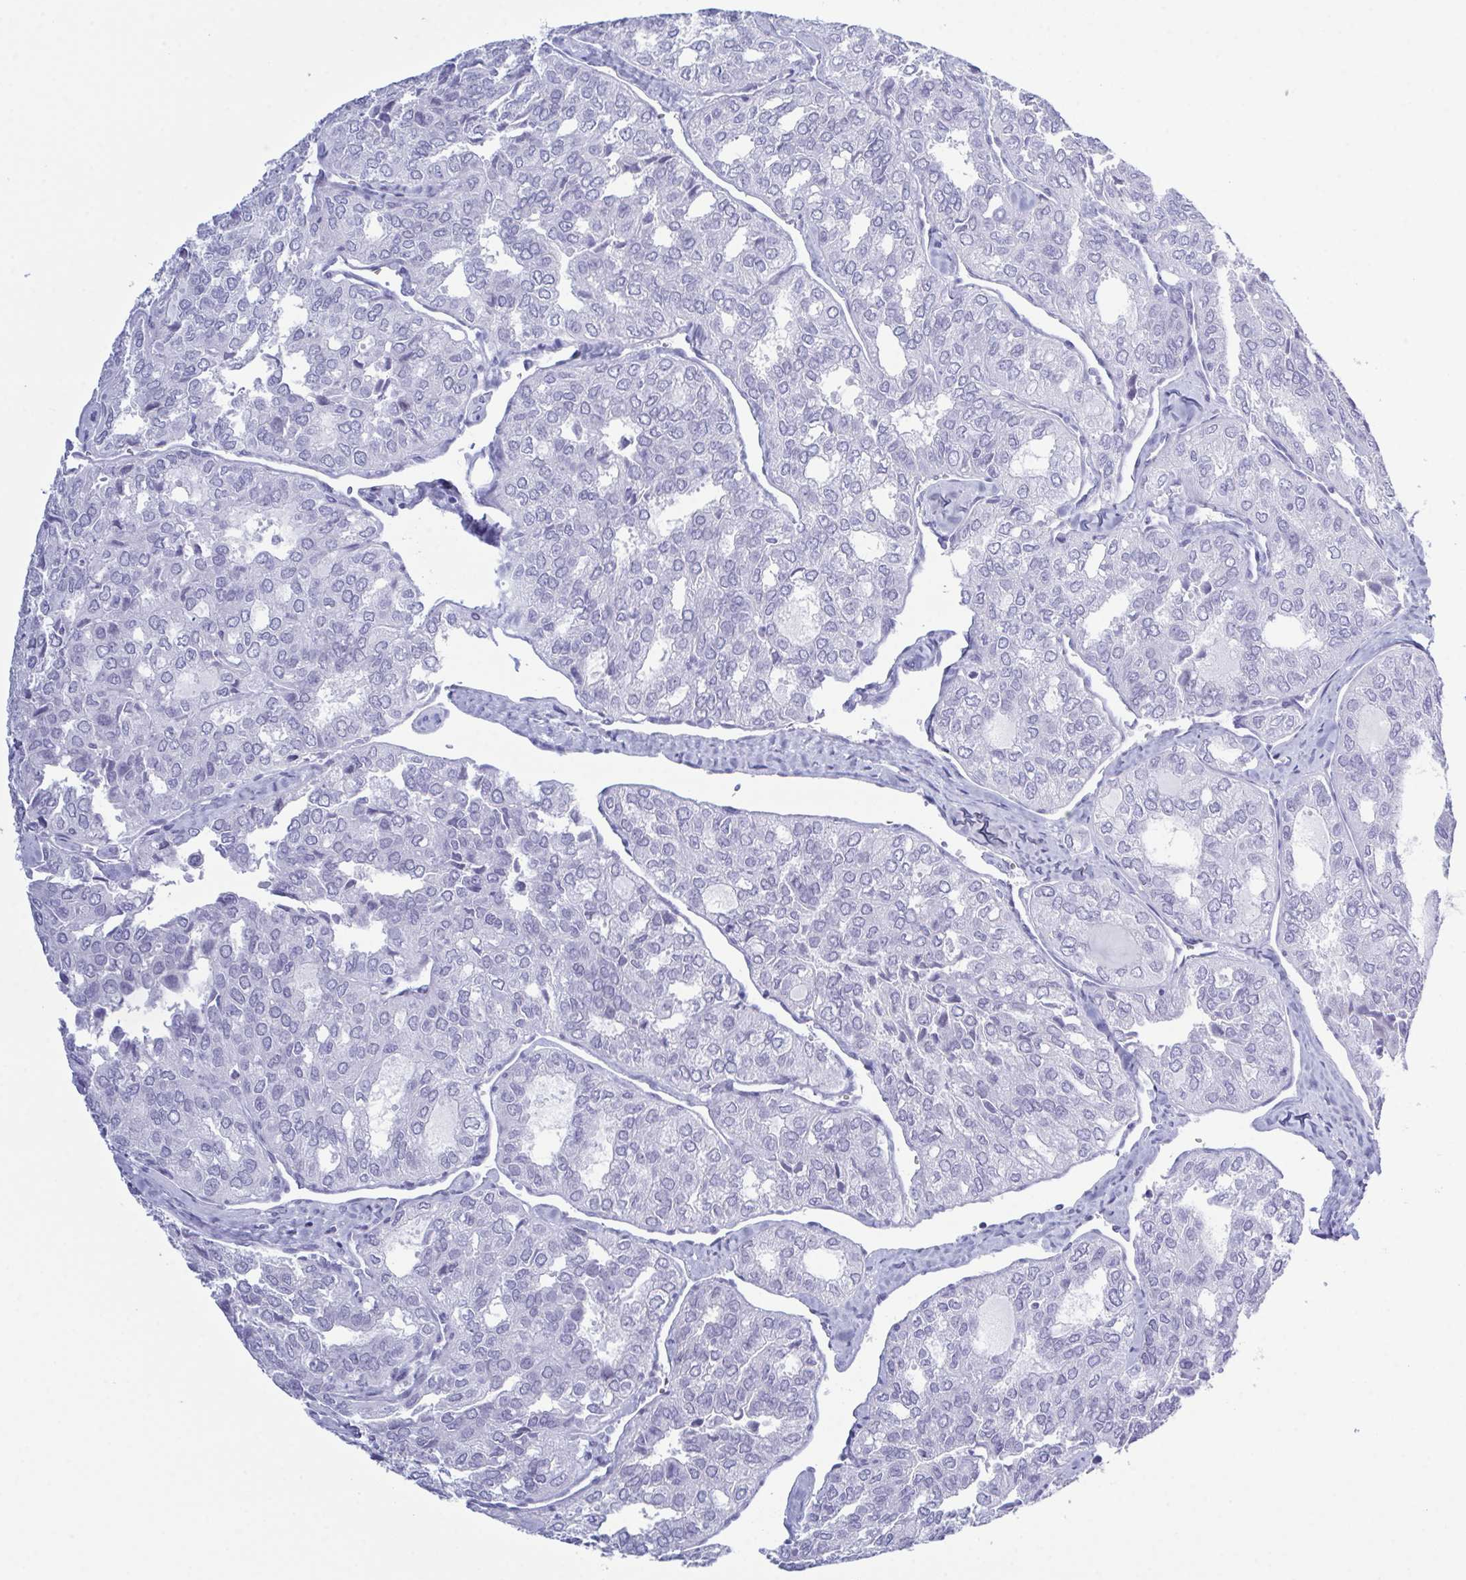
{"staining": {"intensity": "negative", "quantity": "none", "location": "none"}, "tissue": "thyroid cancer", "cell_type": "Tumor cells", "image_type": "cancer", "snomed": [{"axis": "morphology", "description": "Follicular adenoma carcinoma, NOS"}, {"axis": "topography", "description": "Thyroid gland"}], "caption": "Immunohistochemistry (IHC) of thyroid cancer (follicular adenoma carcinoma) shows no expression in tumor cells. (Stains: DAB (3,3'-diaminobenzidine) IHC with hematoxylin counter stain, Microscopy: brightfield microscopy at high magnification).", "gene": "SUGP2", "patient": {"sex": "male", "age": 75}}